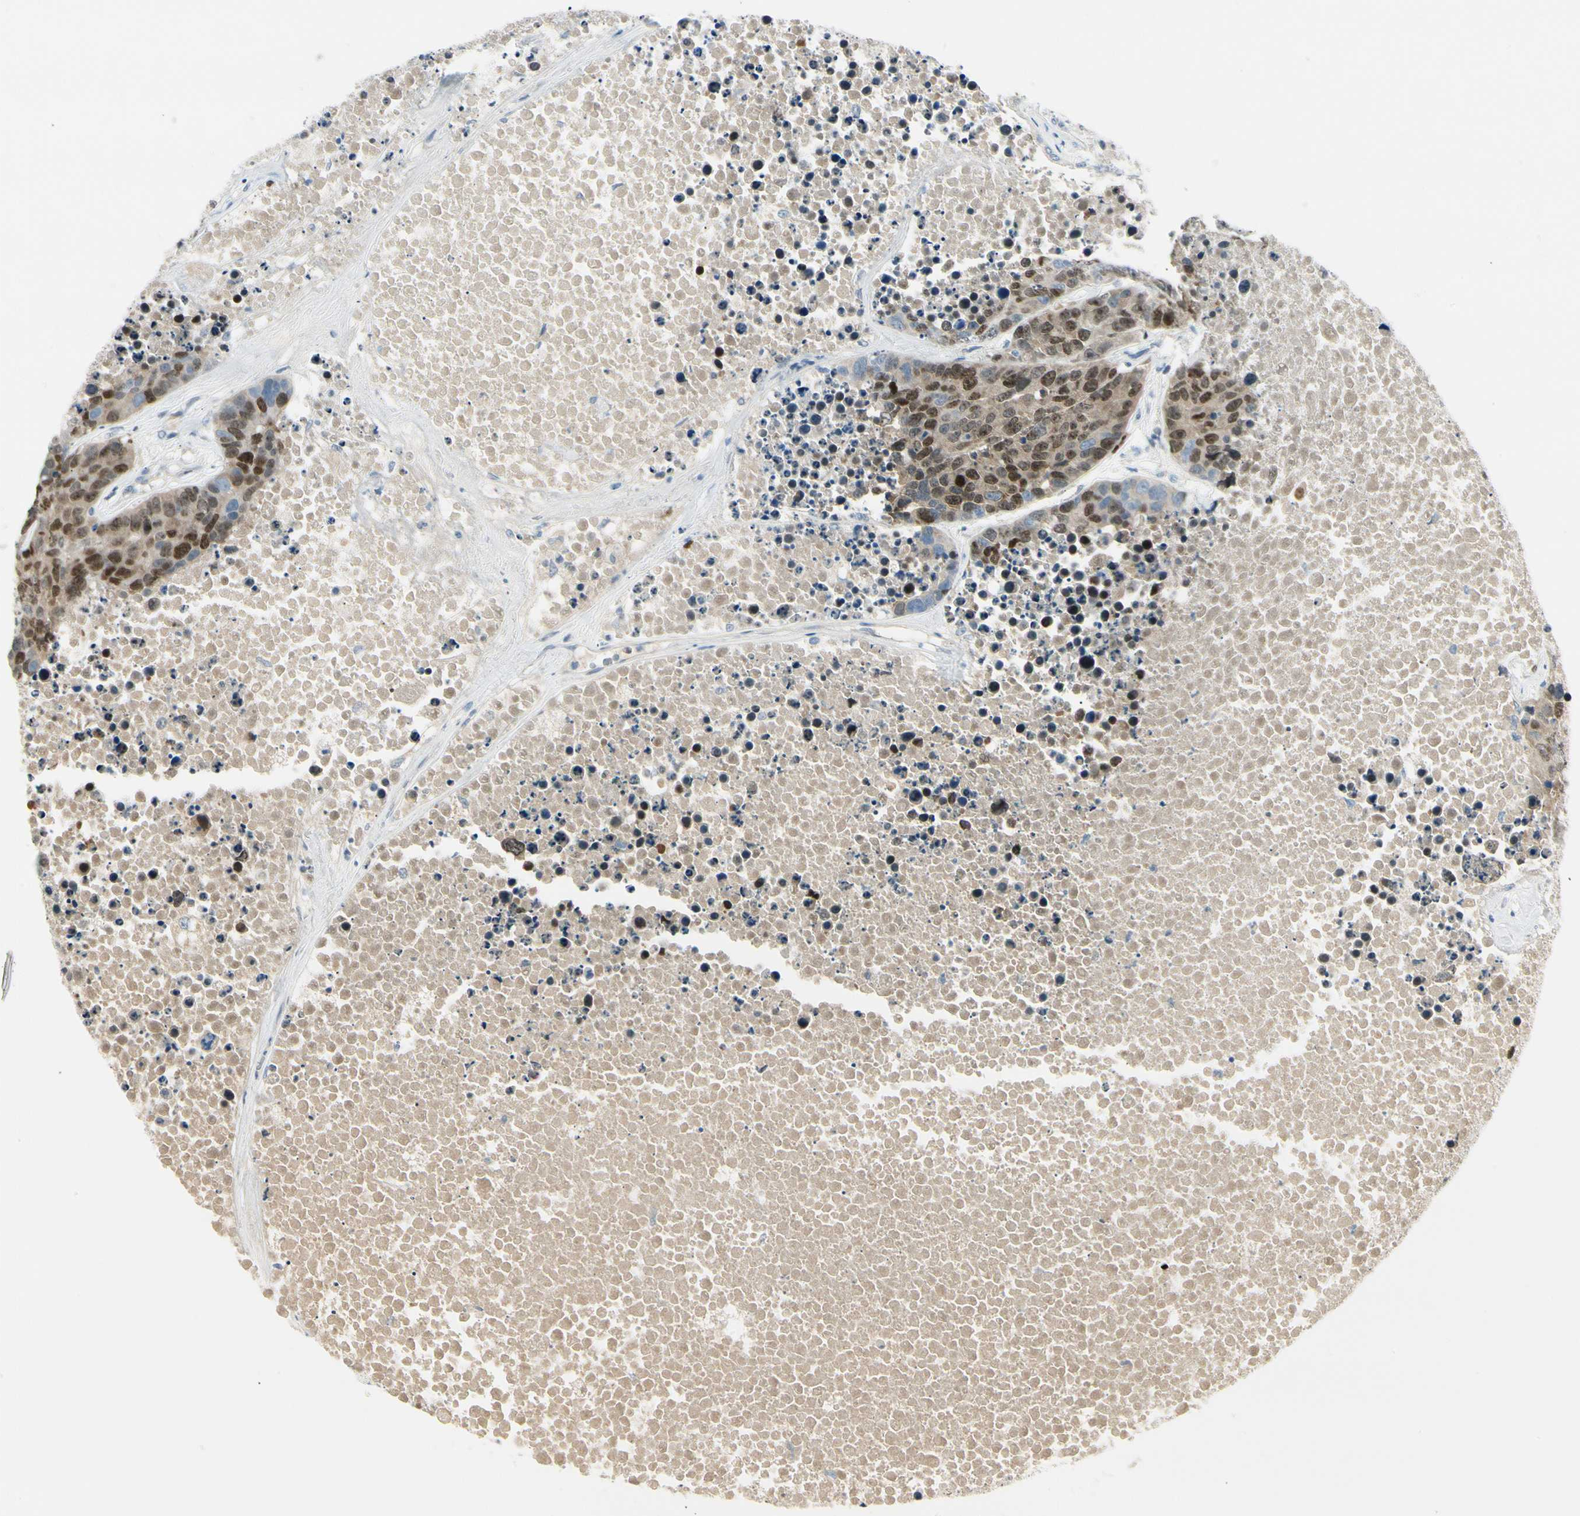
{"staining": {"intensity": "moderate", "quantity": ">75%", "location": "nuclear"}, "tissue": "carcinoid", "cell_type": "Tumor cells", "image_type": "cancer", "snomed": [{"axis": "morphology", "description": "Carcinoid, malignant, NOS"}, {"axis": "topography", "description": "Lung"}], "caption": "Carcinoid (malignant) tissue shows moderate nuclear expression in approximately >75% of tumor cells Immunohistochemistry (ihc) stains the protein of interest in brown and the nuclei are stained blue.", "gene": "PITX1", "patient": {"sex": "male", "age": 60}}